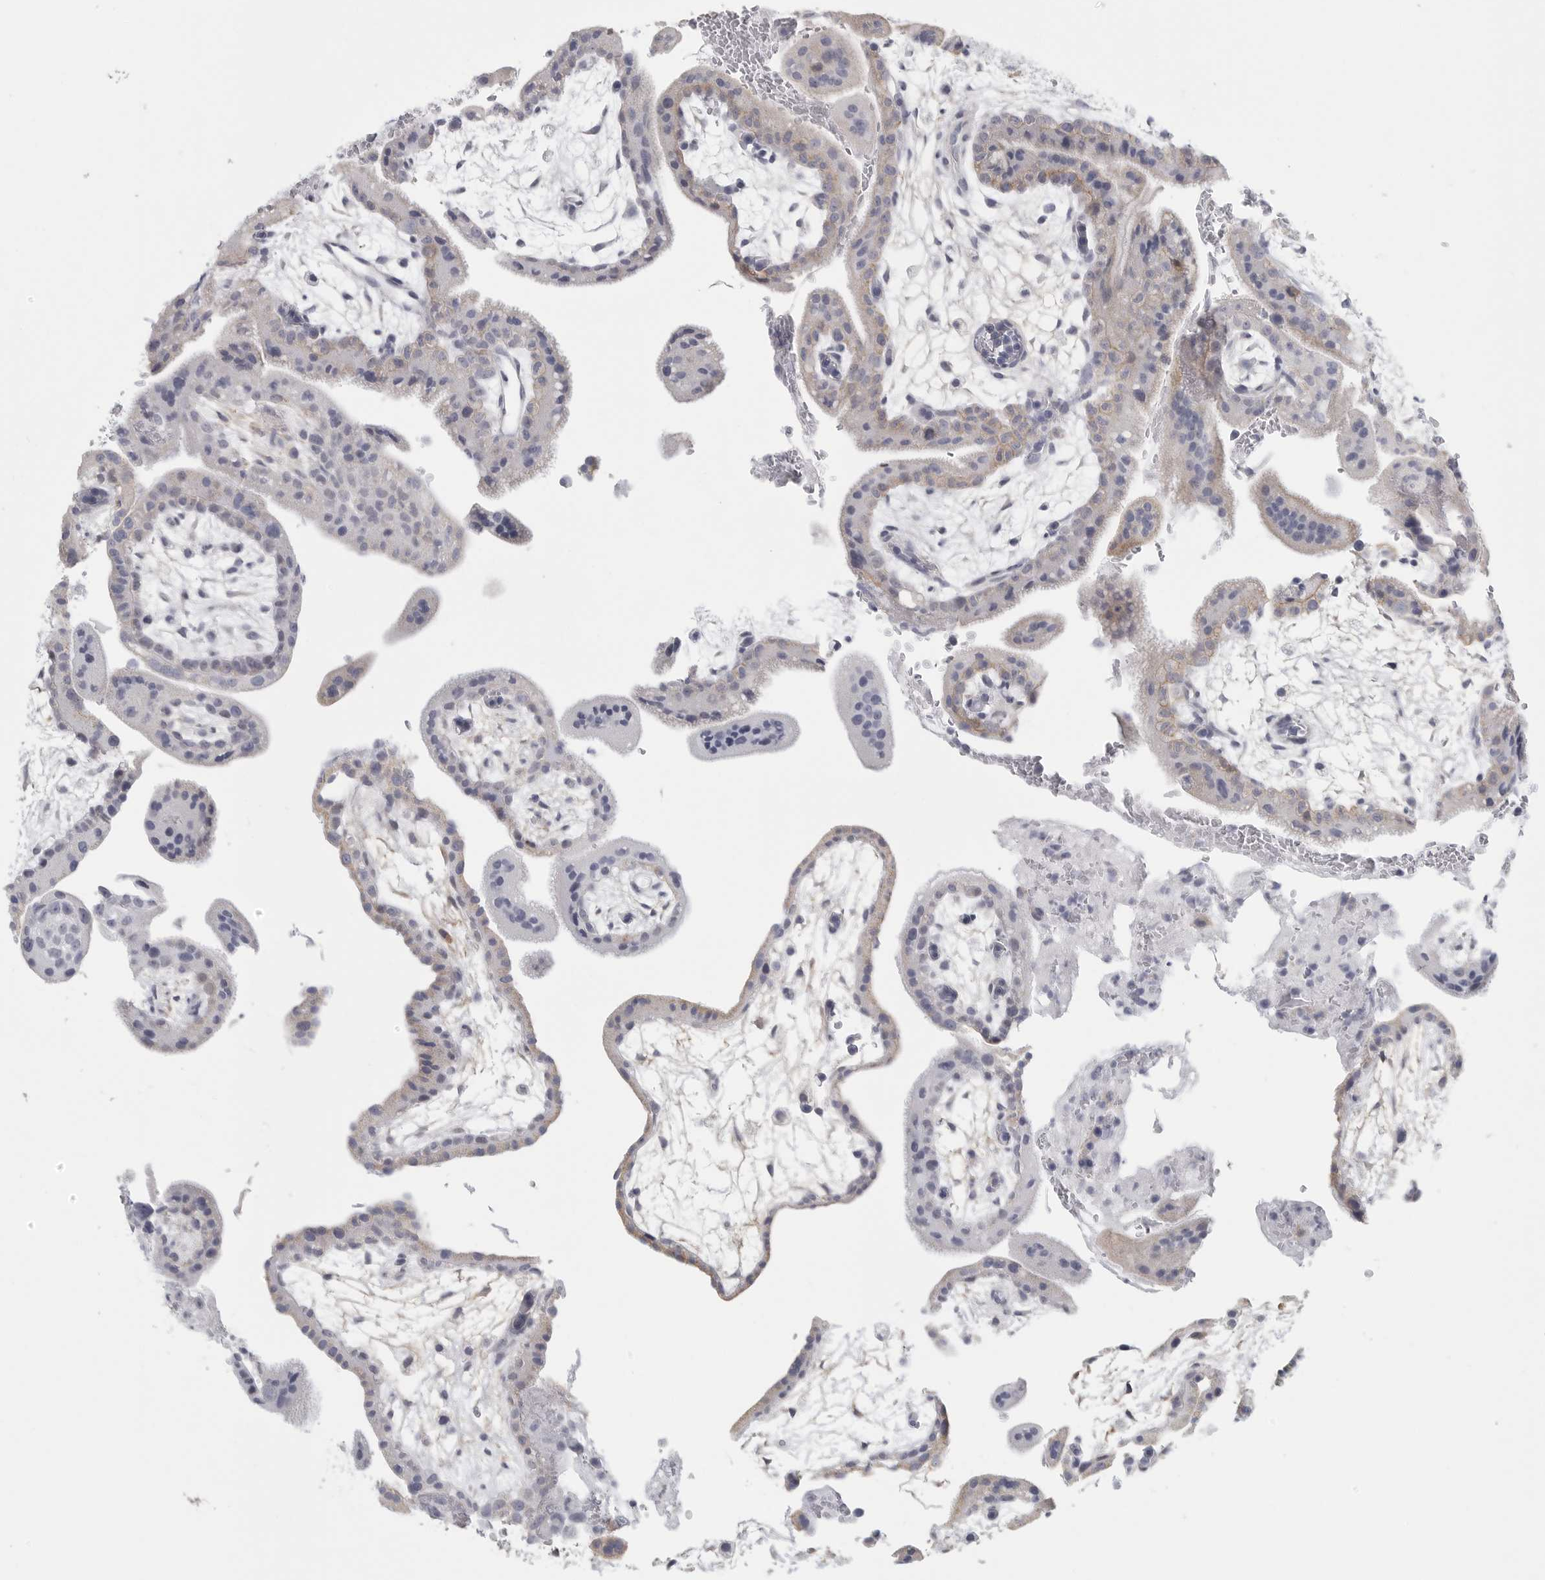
{"staining": {"intensity": "negative", "quantity": "none", "location": "none"}, "tissue": "placenta", "cell_type": "Decidual cells", "image_type": "normal", "snomed": [{"axis": "morphology", "description": "Normal tissue, NOS"}, {"axis": "topography", "description": "Placenta"}], "caption": "This image is of benign placenta stained with immunohistochemistry (IHC) to label a protein in brown with the nuclei are counter-stained blue. There is no positivity in decidual cells.", "gene": "TNR", "patient": {"sex": "female", "age": 35}}